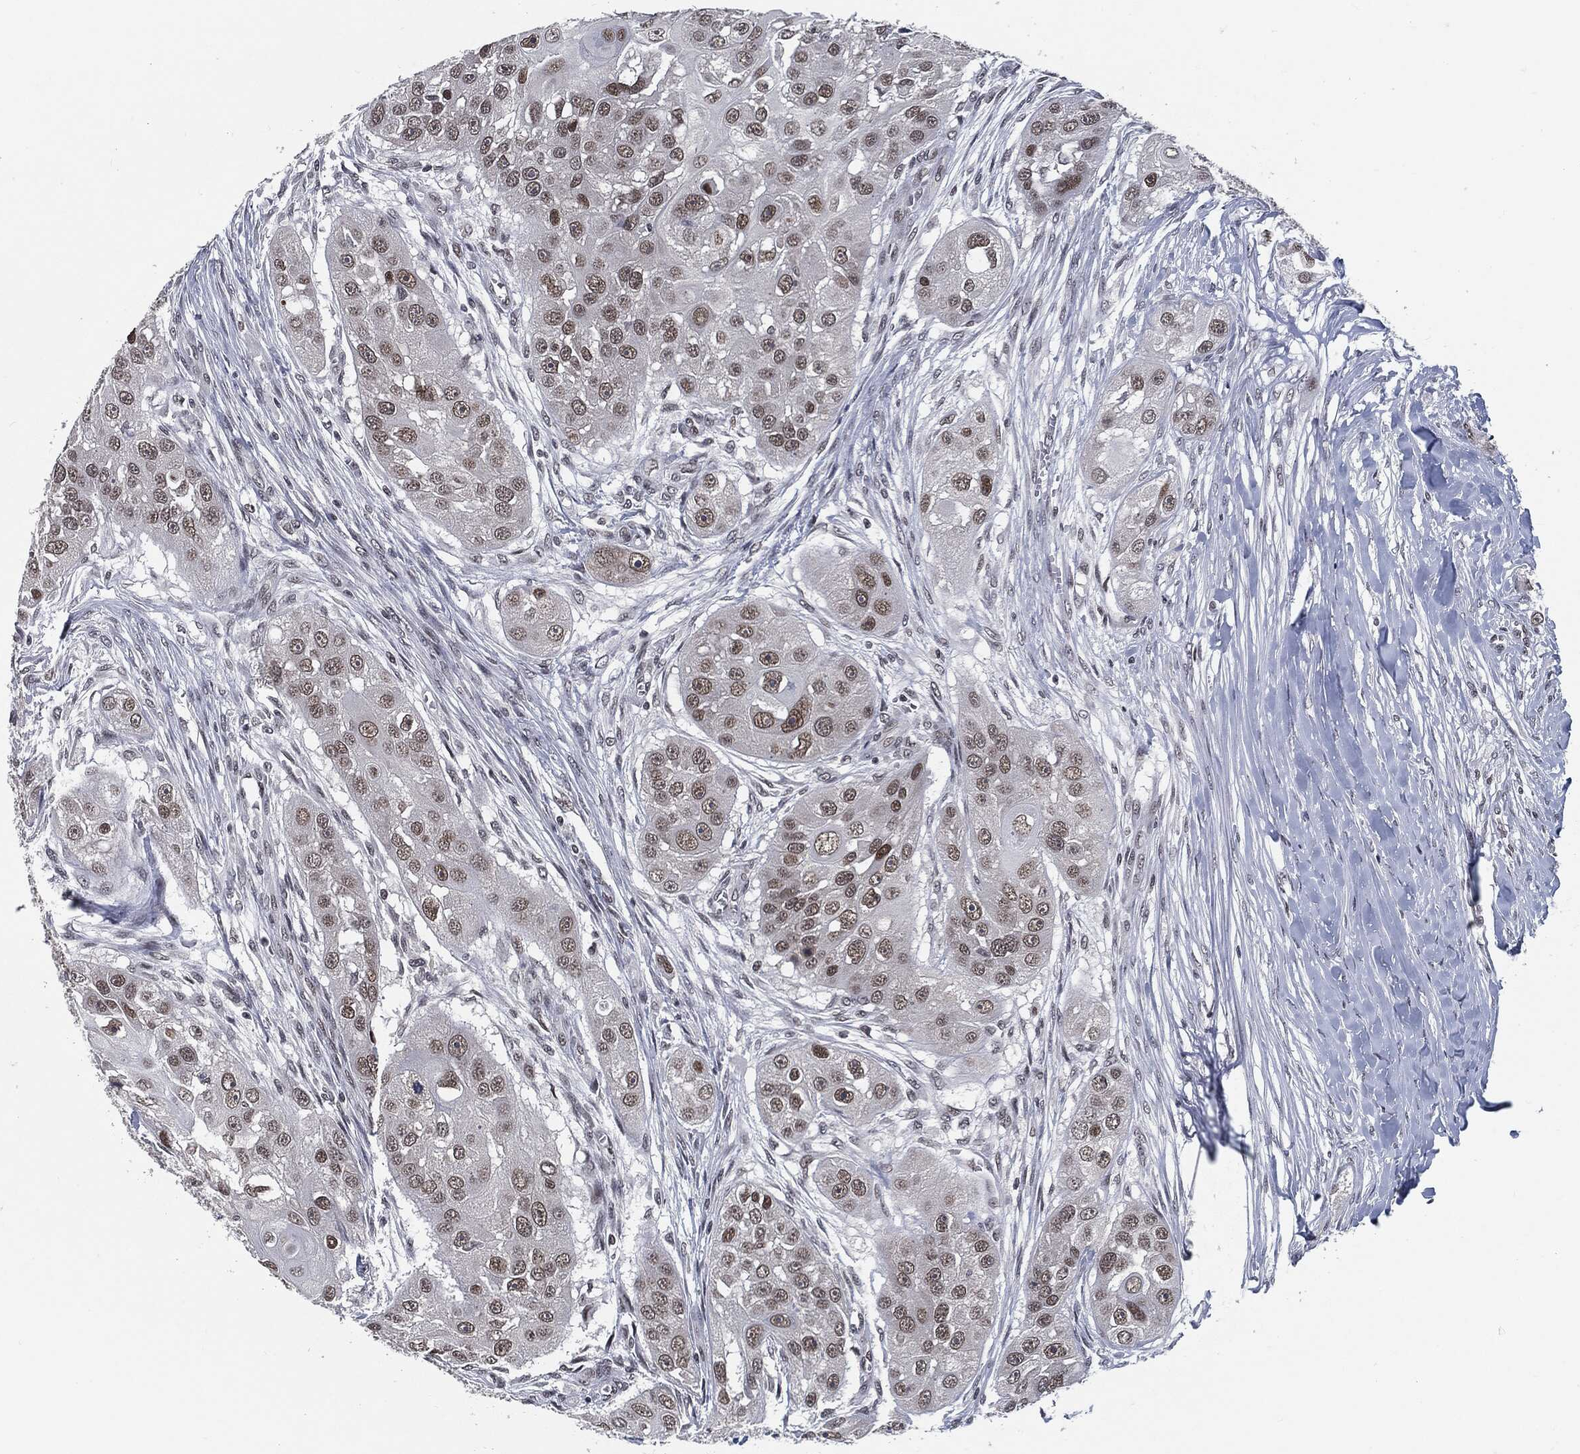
{"staining": {"intensity": "weak", "quantity": "25%-75%", "location": "nuclear"}, "tissue": "head and neck cancer", "cell_type": "Tumor cells", "image_type": "cancer", "snomed": [{"axis": "morphology", "description": "Normal tissue, NOS"}, {"axis": "morphology", "description": "Squamous cell carcinoma, NOS"}, {"axis": "topography", "description": "Skeletal muscle"}, {"axis": "topography", "description": "Head-Neck"}], "caption": "Head and neck cancer stained for a protein demonstrates weak nuclear positivity in tumor cells. (DAB (3,3'-diaminobenzidine) IHC with brightfield microscopy, high magnification).", "gene": "ANXA1", "patient": {"sex": "male", "age": 51}}